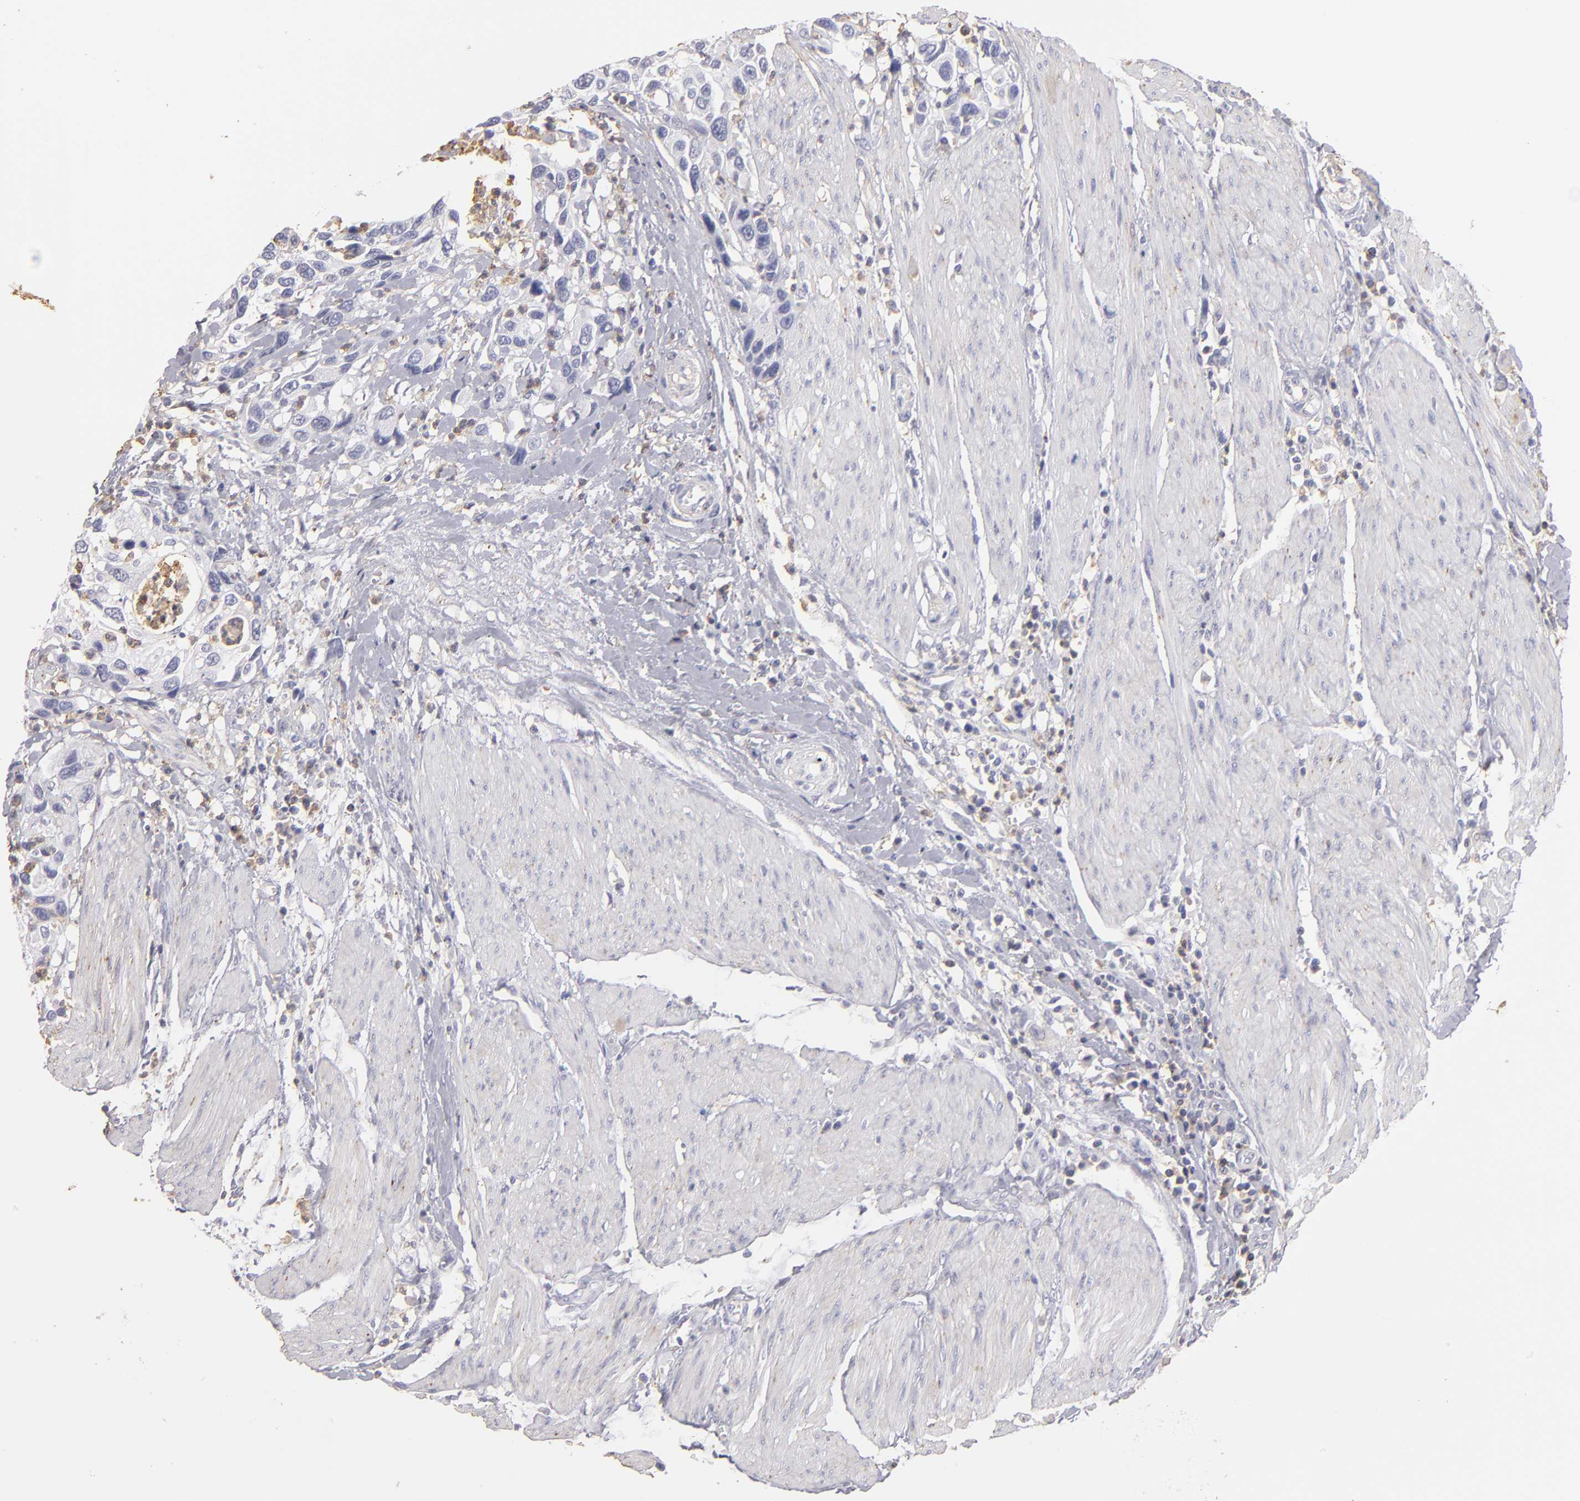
{"staining": {"intensity": "negative", "quantity": "none", "location": "none"}, "tissue": "urothelial cancer", "cell_type": "Tumor cells", "image_type": "cancer", "snomed": [{"axis": "morphology", "description": "Urothelial carcinoma, High grade"}, {"axis": "topography", "description": "Urinary bladder"}], "caption": "Immunohistochemical staining of urothelial cancer displays no significant staining in tumor cells.", "gene": "ABCB1", "patient": {"sex": "male", "age": 66}}